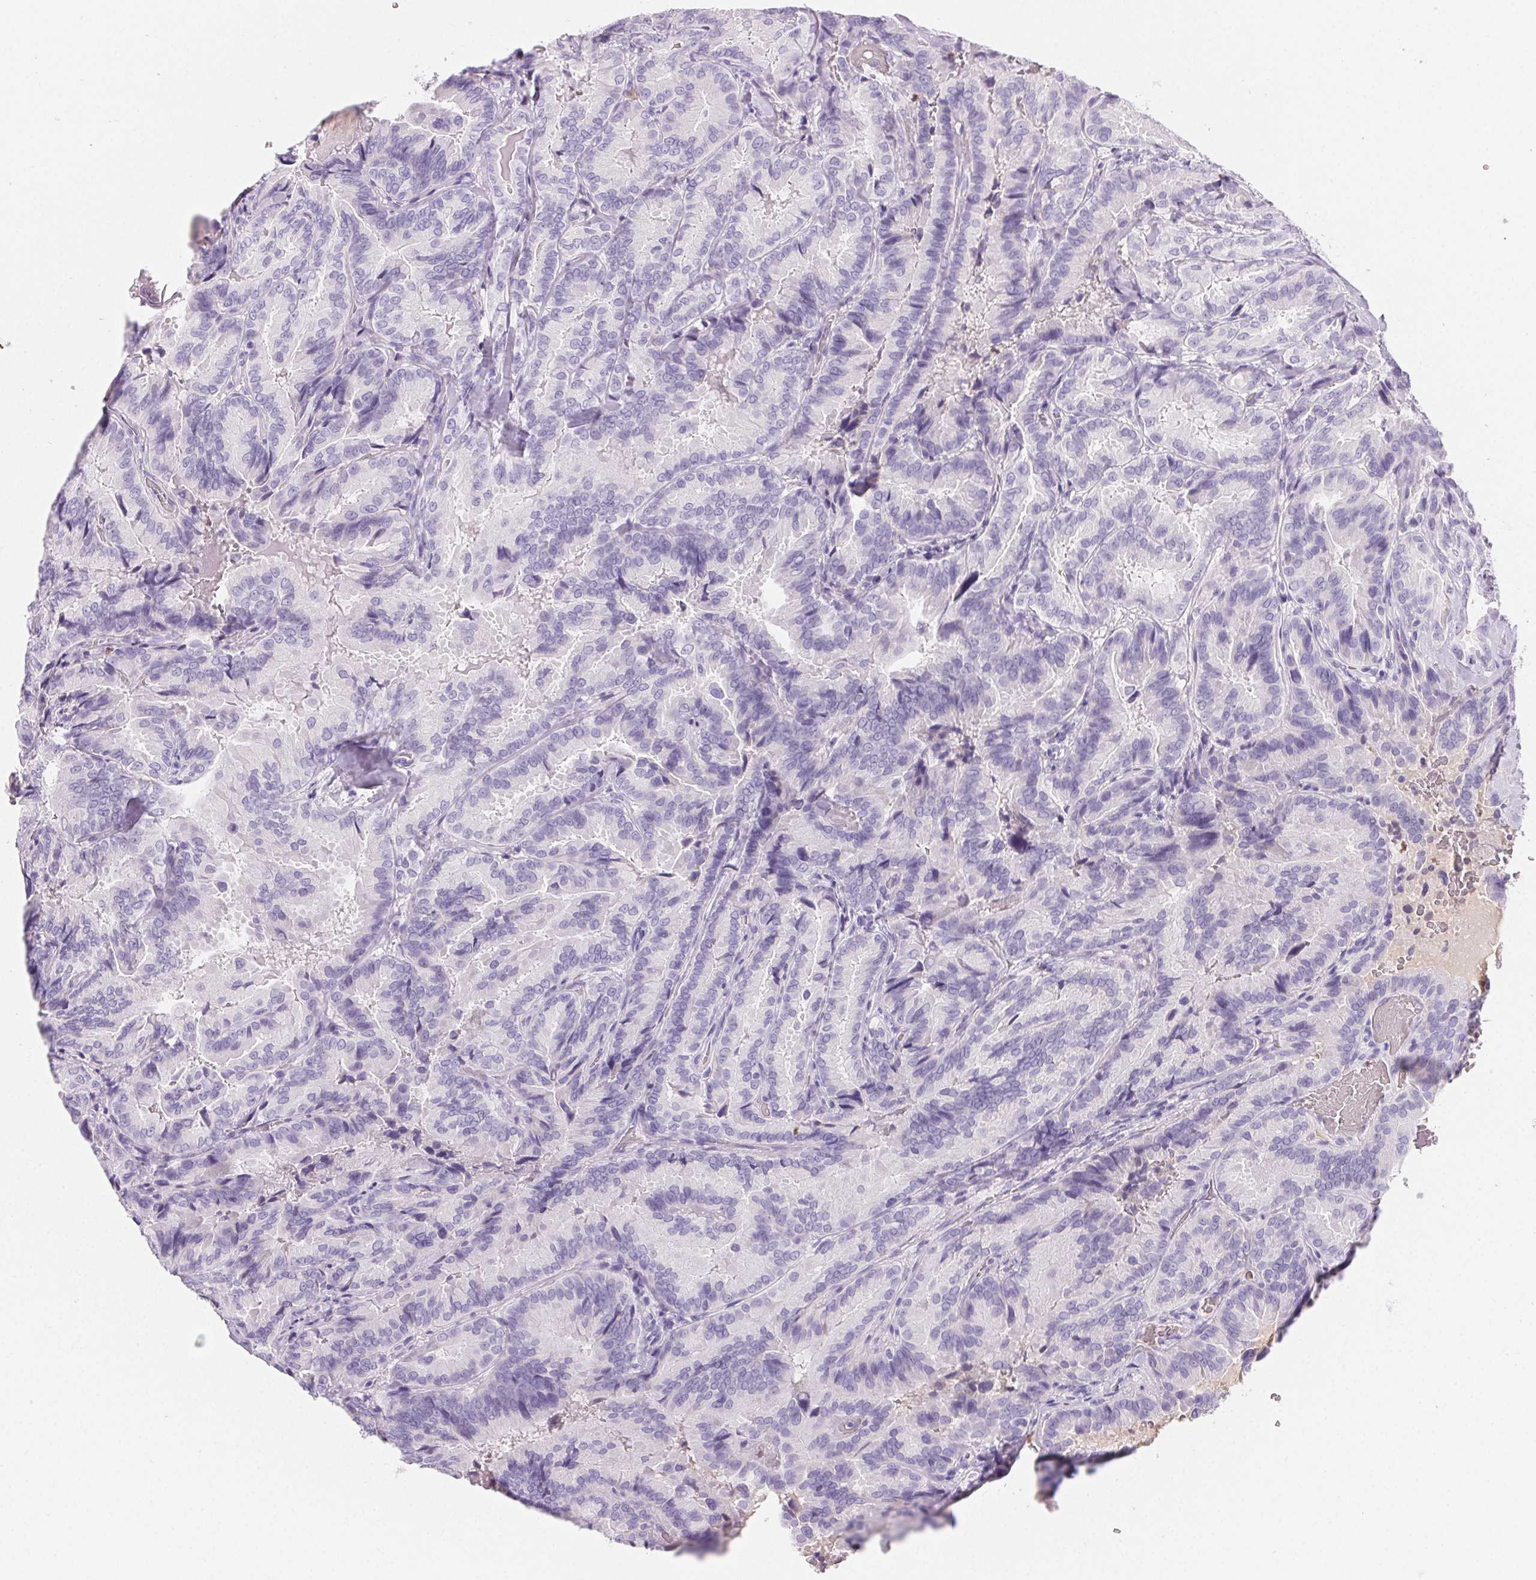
{"staining": {"intensity": "negative", "quantity": "none", "location": "none"}, "tissue": "thyroid cancer", "cell_type": "Tumor cells", "image_type": "cancer", "snomed": [{"axis": "morphology", "description": "Papillary adenocarcinoma, NOS"}, {"axis": "topography", "description": "Thyroid gland"}], "caption": "Tumor cells show no significant staining in thyroid cancer (papillary adenocarcinoma).", "gene": "PADI4", "patient": {"sex": "male", "age": 61}}